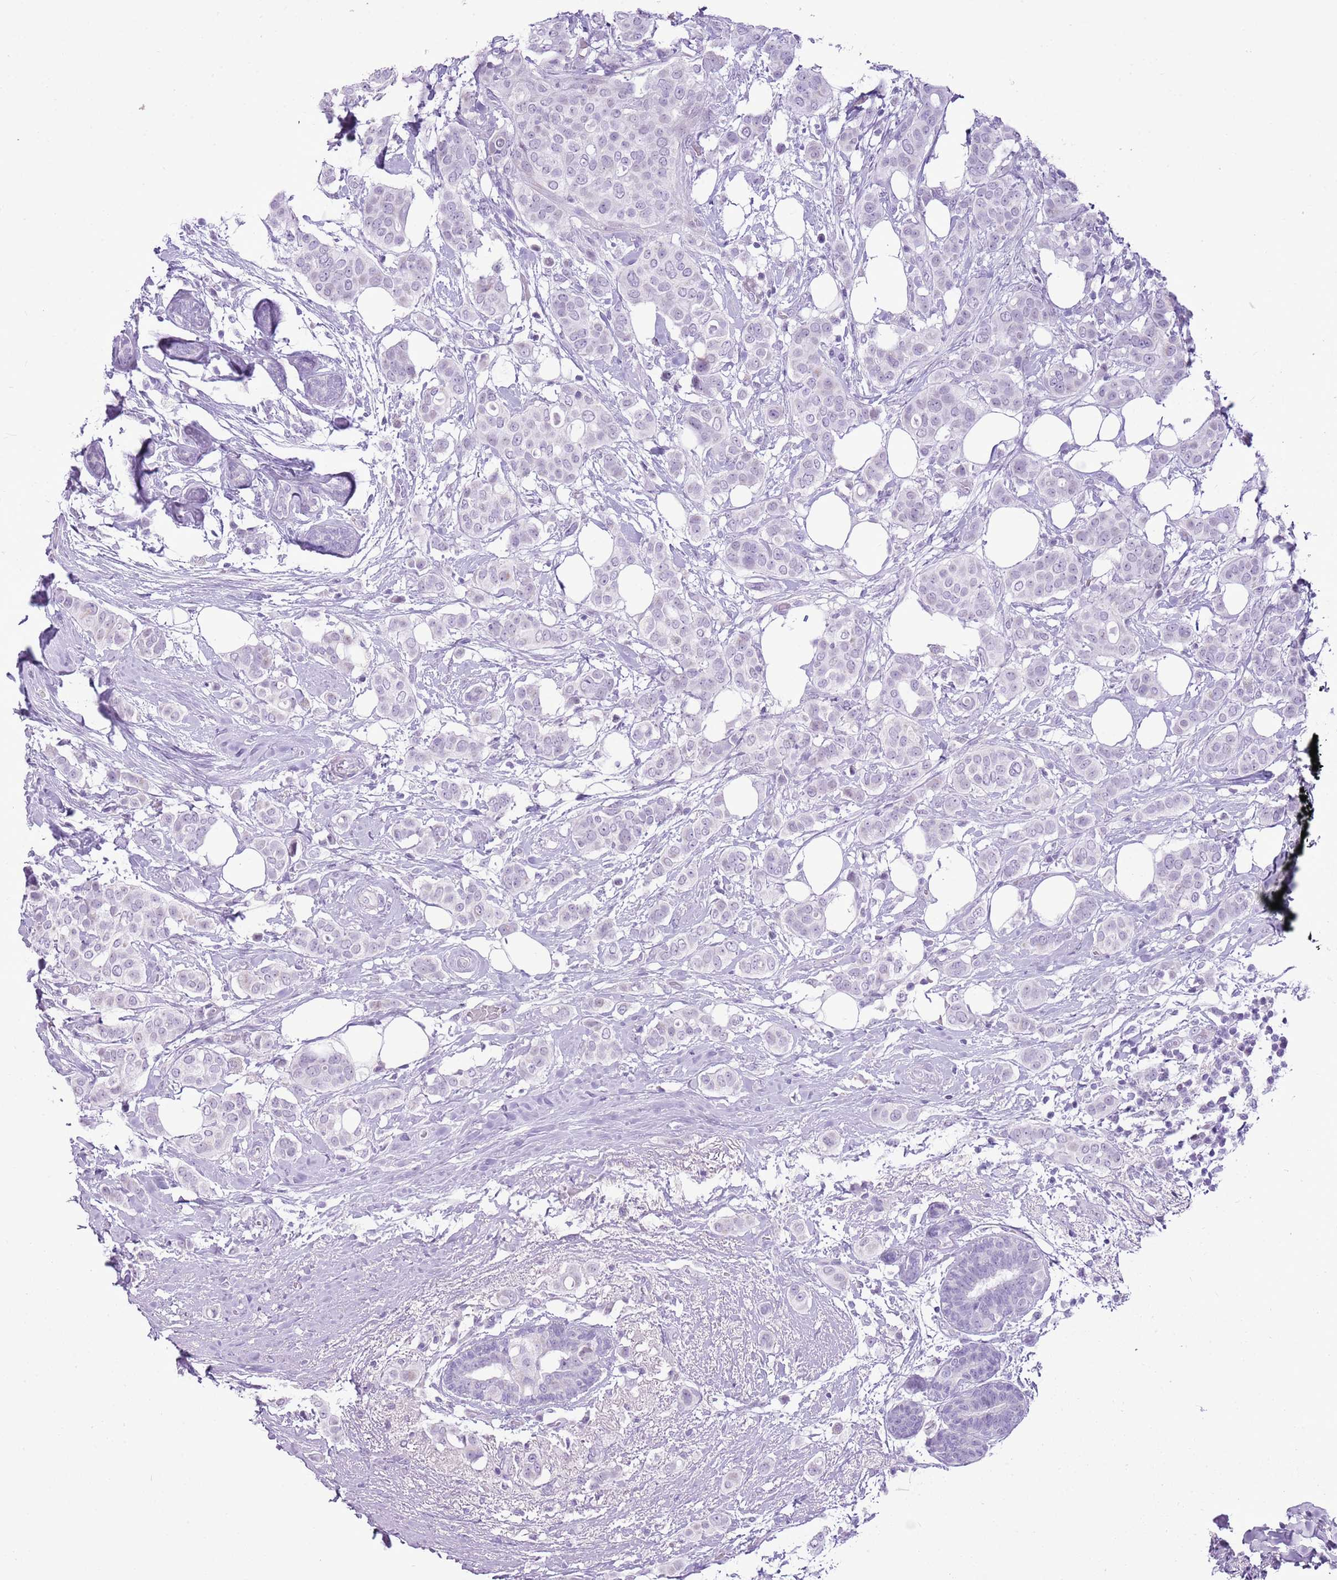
{"staining": {"intensity": "negative", "quantity": "none", "location": "none"}, "tissue": "breast cancer", "cell_type": "Tumor cells", "image_type": "cancer", "snomed": [{"axis": "morphology", "description": "Lobular carcinoma"}, {"axis": "topography", "description": "Breast"}], "caption": "Breast cancer was stained to show a protein in brown. There is no significant expression in tumor cells.", "gene": "RPL3L", "patient": {"sex": "female", "age": 51}}